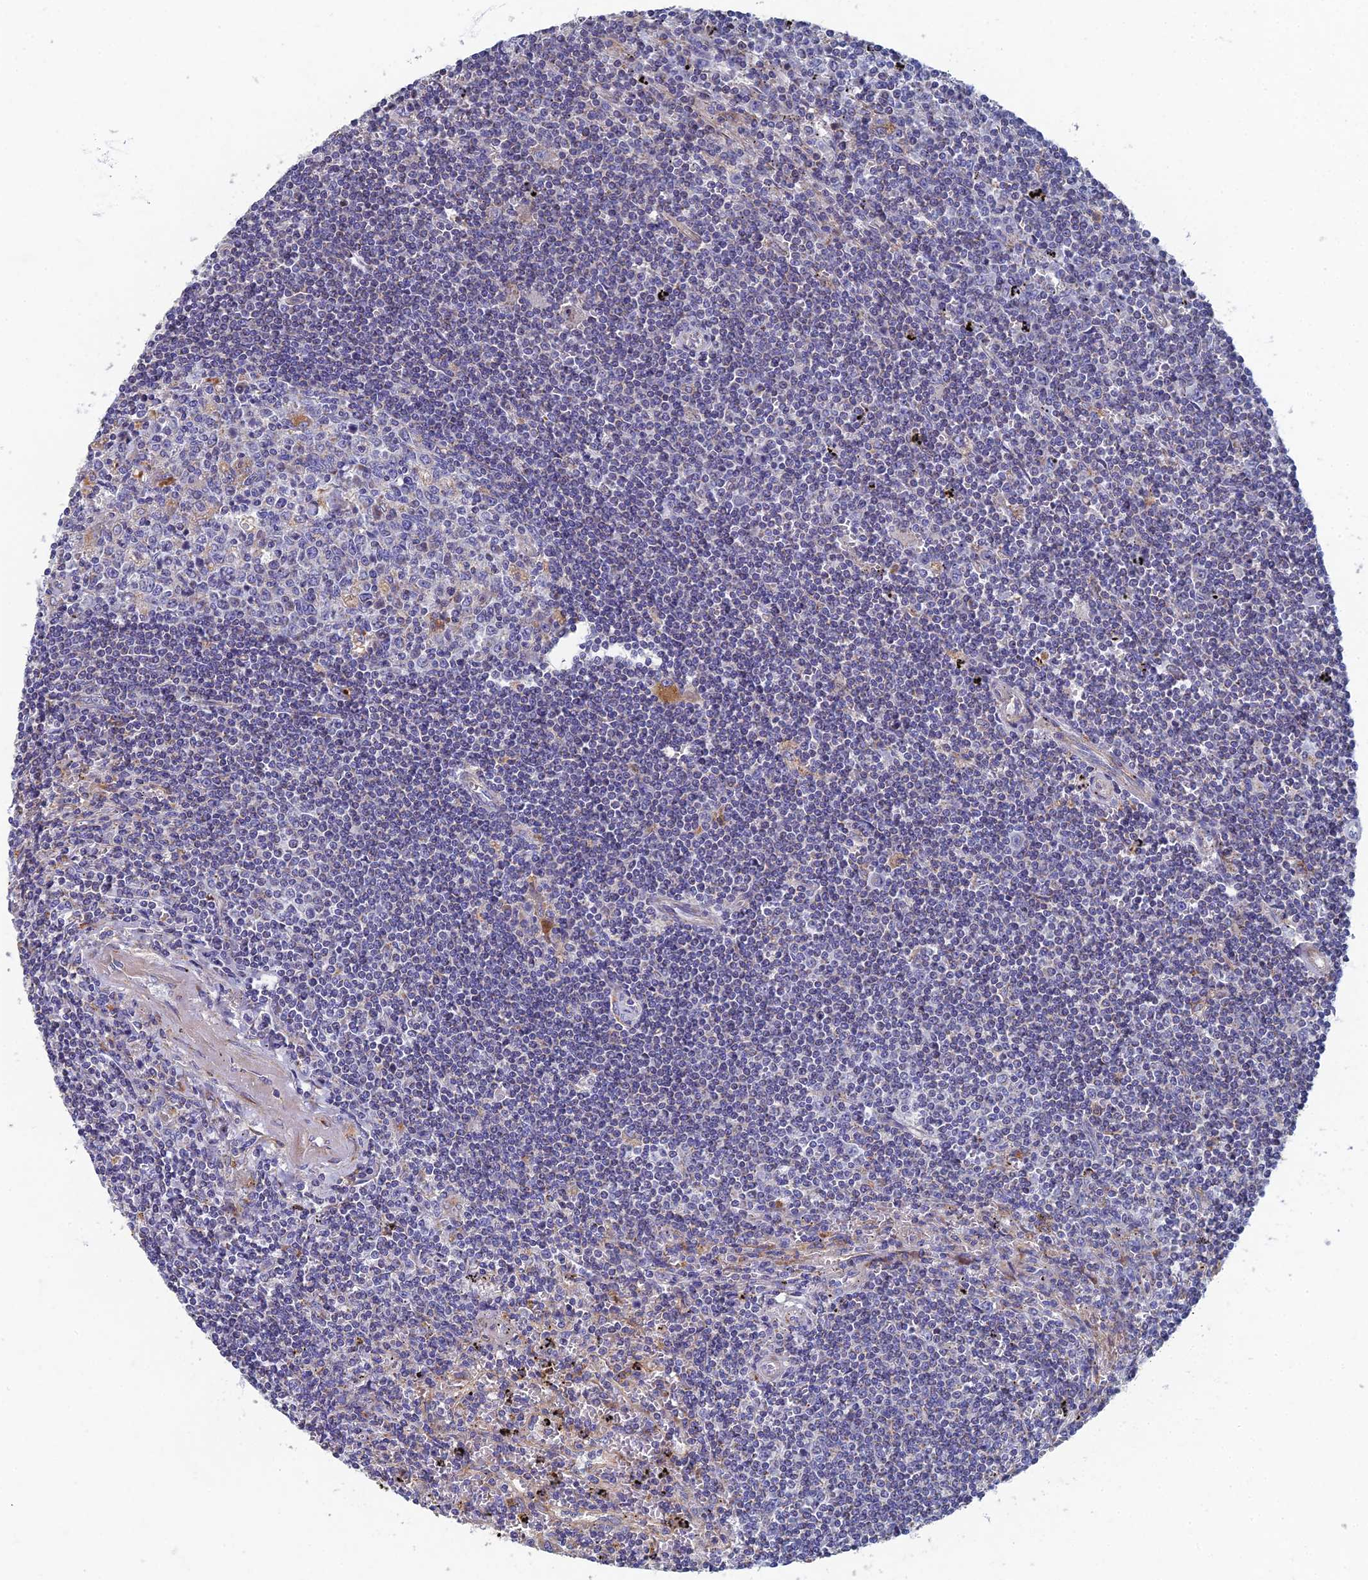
{"staining": {"intensity": "negative", "quantity": "none", "location": "none"}, "tissue": "lymphoma", "cell_type": "Tumor cells", "image_type": "cancer", "snomed": [{"axis": "morphology", "description": "Malignant lymphoma, non-Hodgkin's type, Low grade"}, {"axis": "topography", "description": "Spleen"}], "caption": "IHC image of lymphoma stained for a protein (brown), which demonstrates no staining in tumor cells.", "gene": "RNASEK", "patient": {"sex": "male", "age": 76}}